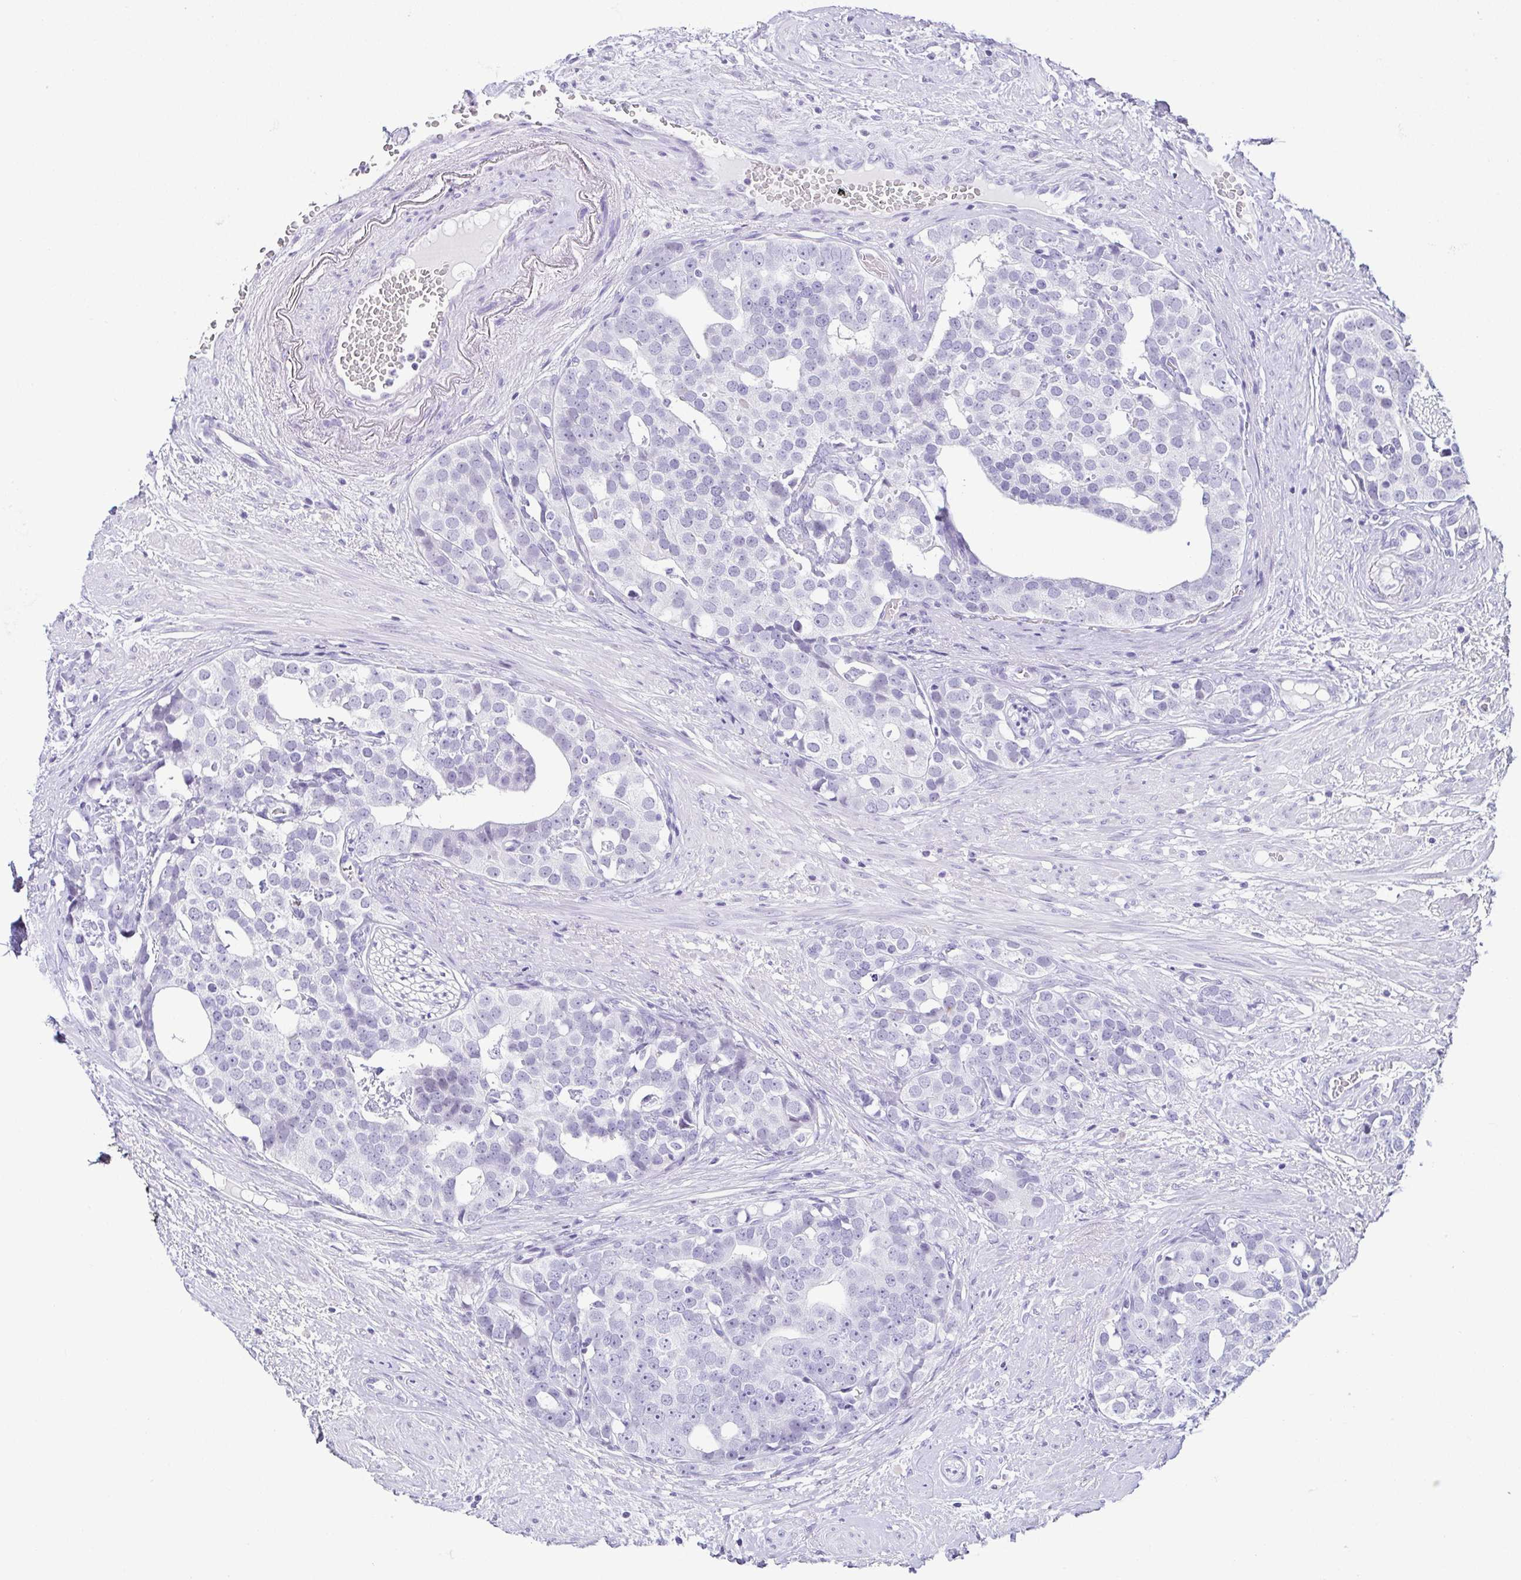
{"staining": {"intensity": "negative", "quantity": "none", "location": "none"}, "tissue": "prostate cancer", "cell_type": "Tumor cells", "image_type": "cancer", "snomed": [{"axis": "morphology", "description": "Adenocarcinoma, High grade"}, {"axis": "topography", "description": "Prostate"}], "caption": "Tumor cells are negative for protein expression in human prostate cancer (adenocarcinoma (high-grade)).", "gene": "ESX1", "patient": {"sex": "male", "age": 71}}